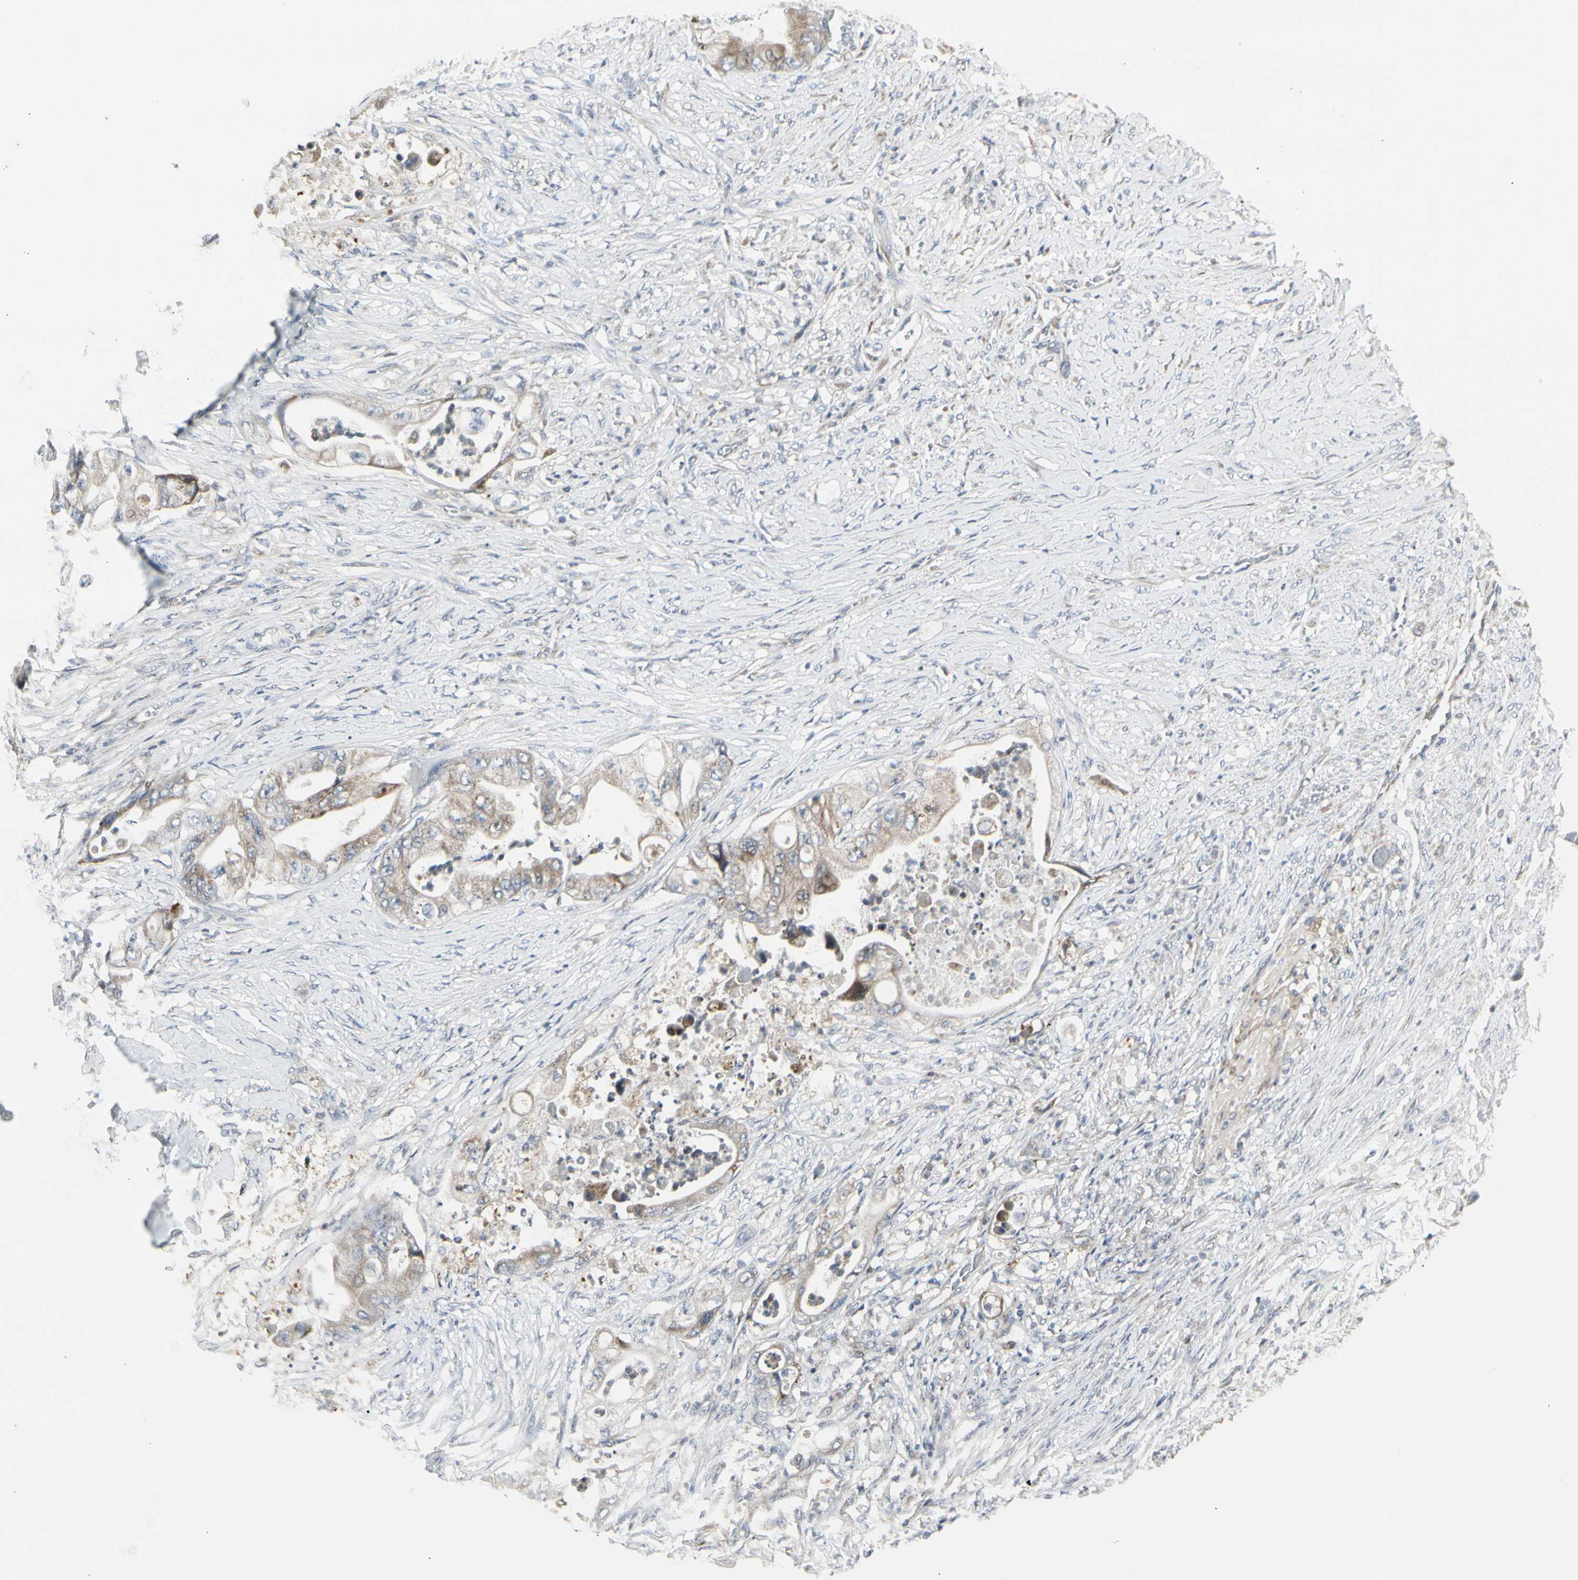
{"staining": {"intensity": "weak", "quantity": ">75%", "location": "cytoplasmic/membranous"}, "tissue": "stomach cancer", "cell_type": "Tumor cells", "image_type": "cancer", "snomed": [{"axis": "morphology", "description": "Adenocarcinoma, NOS"}, {"axis": "topography", "description": "Stomach"}], "caption": "Adenocarcinoma (stomach) was stained to show a protein in brown. There is low levels of weak cytoplasmic/membranous expression in about >75% of tumor cells.", "gene": "GRN", "patient": {"sex": "female", "age": 73}}